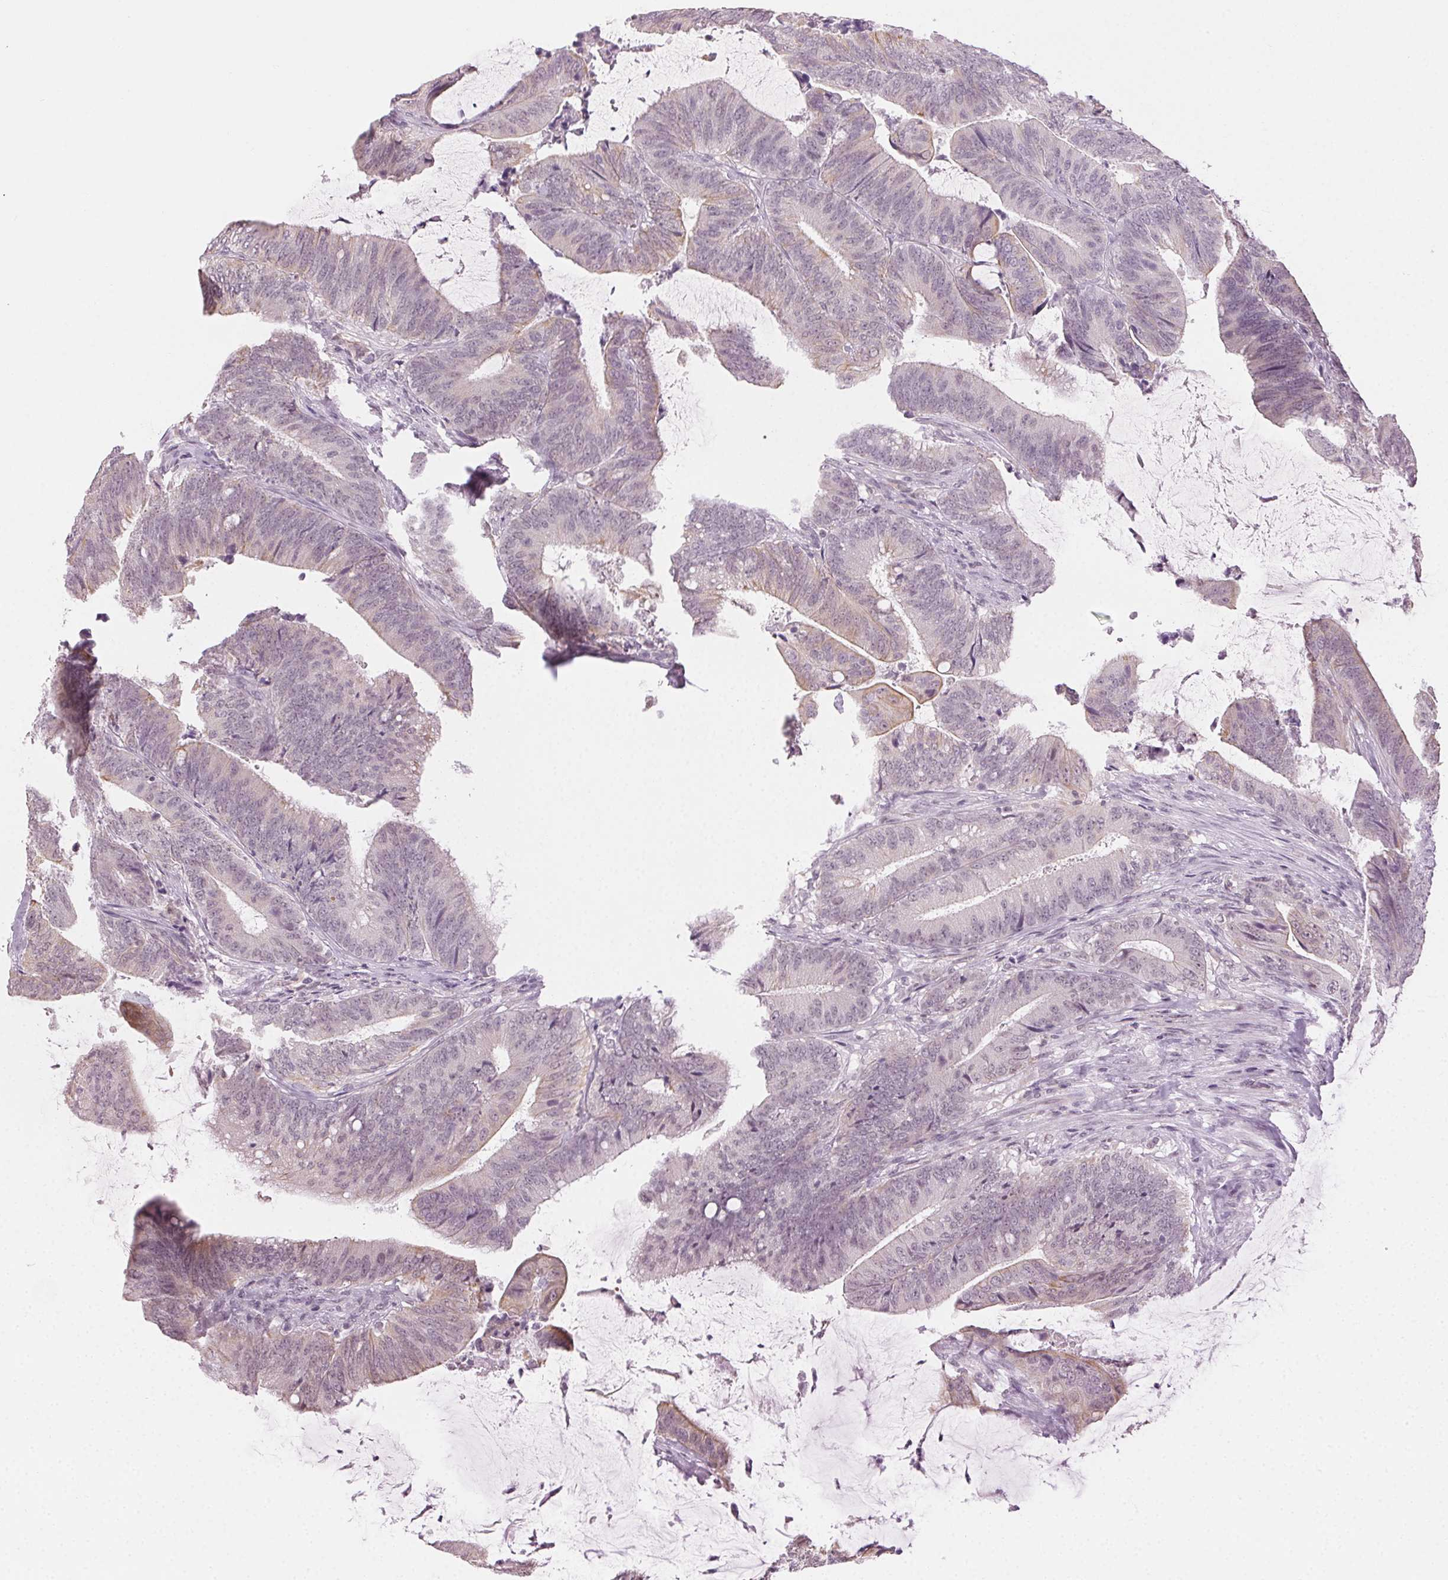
{"staining": {"intensity": "weak", "quantity": "<25%", "location": "cytoplasmic/membranous"}, "tissue": "colorectal cancer", "cell_type": "Tumor cells", "image_type": "cancer", "snomed": [{"axis": "morphology", "description": "Adenocarcinoma, NOS"}, {"axis": "topography", "description": "Colon"}], "caption": "IHC photomicrograph of neoplastic tissue: human adenocarcinoma (colorectal) stained with DAB (3,3'-diaminobenzidine) exhibits no significant protein expression in tumor cells.", "gene": "AIF1L", "patient": {"sex": "female", "age": 43}}